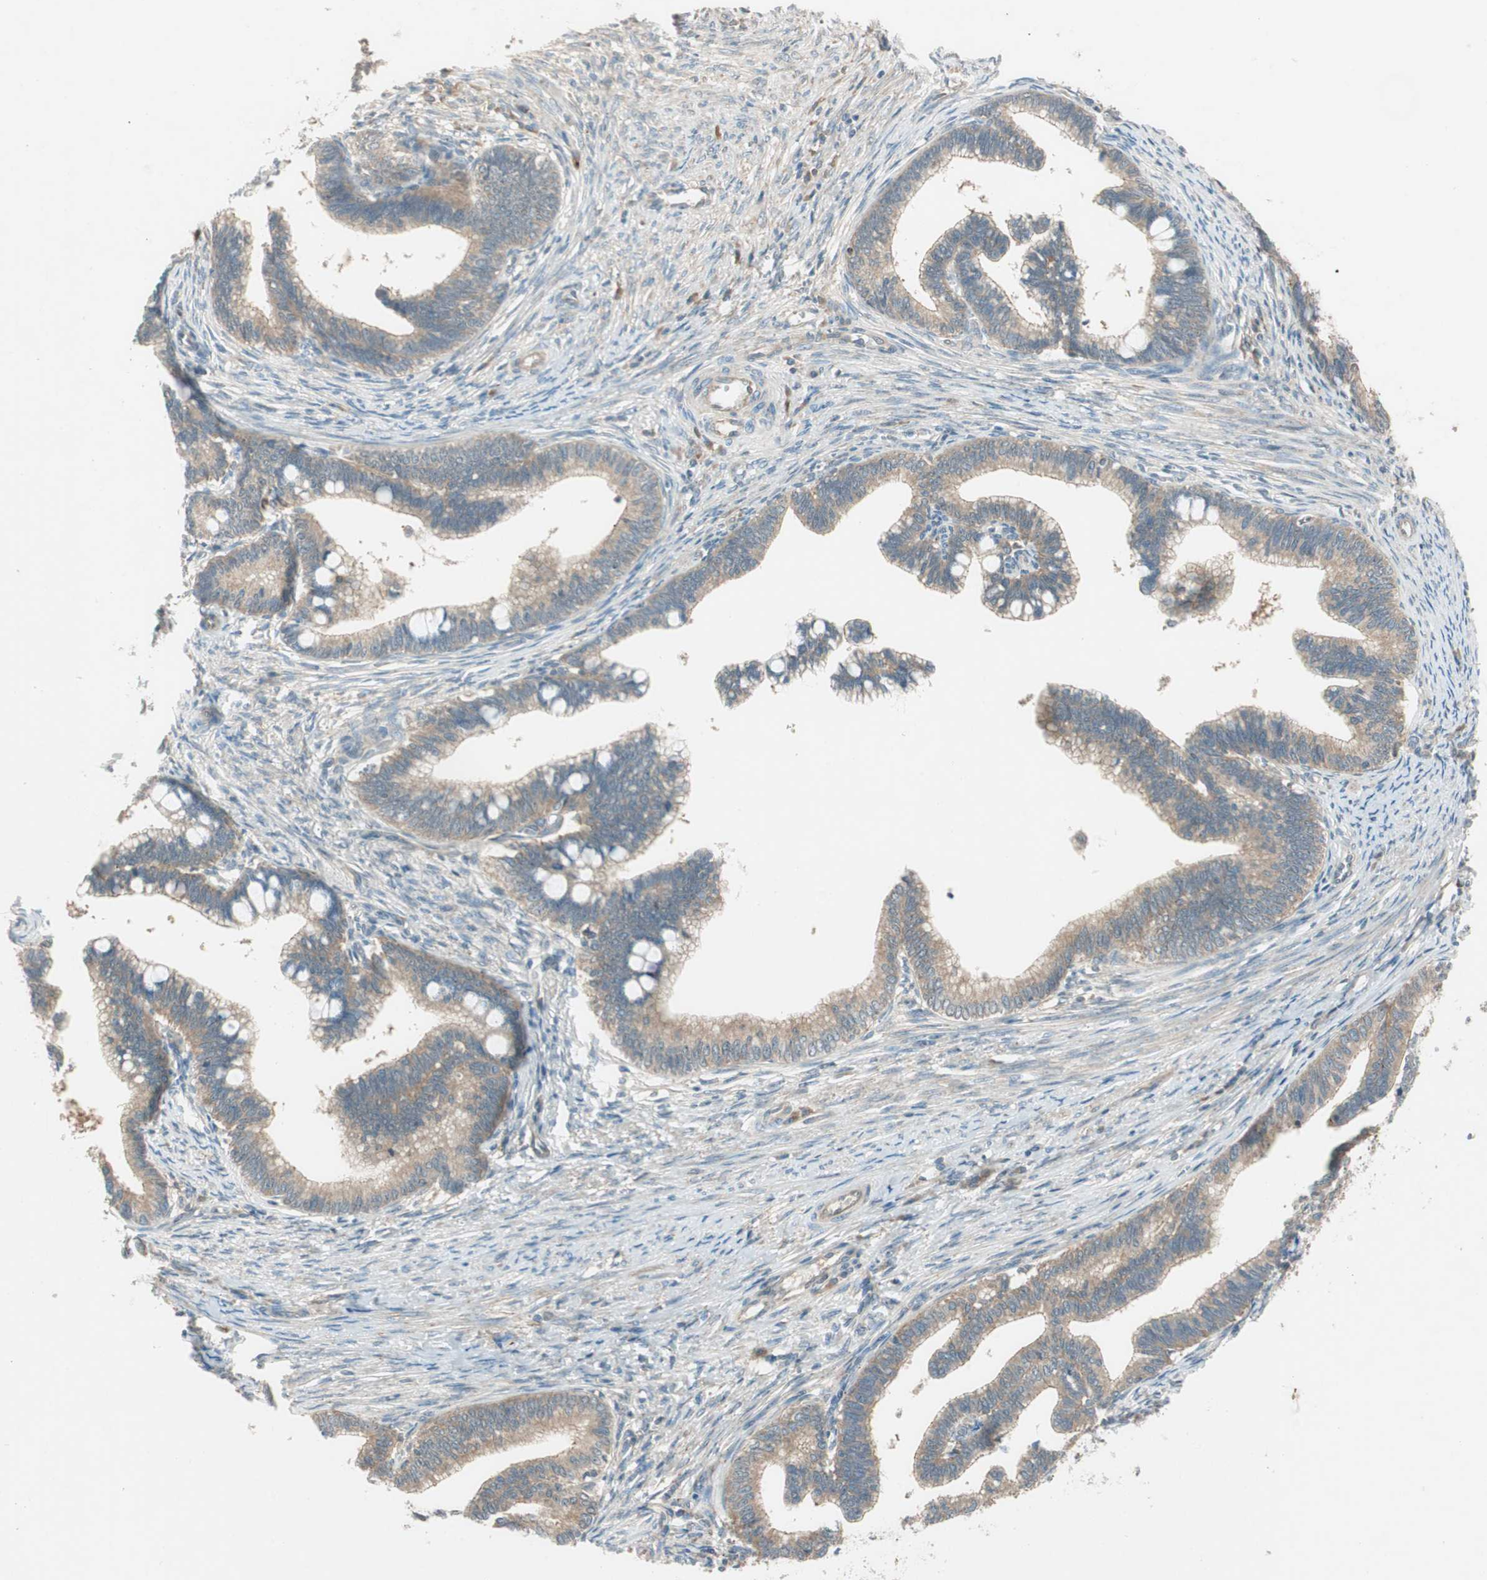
{"staining": {"intensity": "weak", "quantity": ">75%", "location": "cytoplasmic/membranous"}, "tissue": "cervical cancer", "cell_type": "Tumor cells", "image_type": "cancer", "snomed": [{"axis": "morphology", "description": "Adenocarcinoma, NOS"}, {"axis": "topography", "description": "Cervix"}], "caption": "The immunohistochemical stain highlights weak cytoplasmic/membranous positivity in tumor cells of cervical cancer (adenocarcinoma) tissue. (Stains: DAB in brown, nuclei in blue, Microscopy: brightfield microscopy at high magnification).", "gene": "NCLN", "patient": {"sex": "female", "age": 36}}